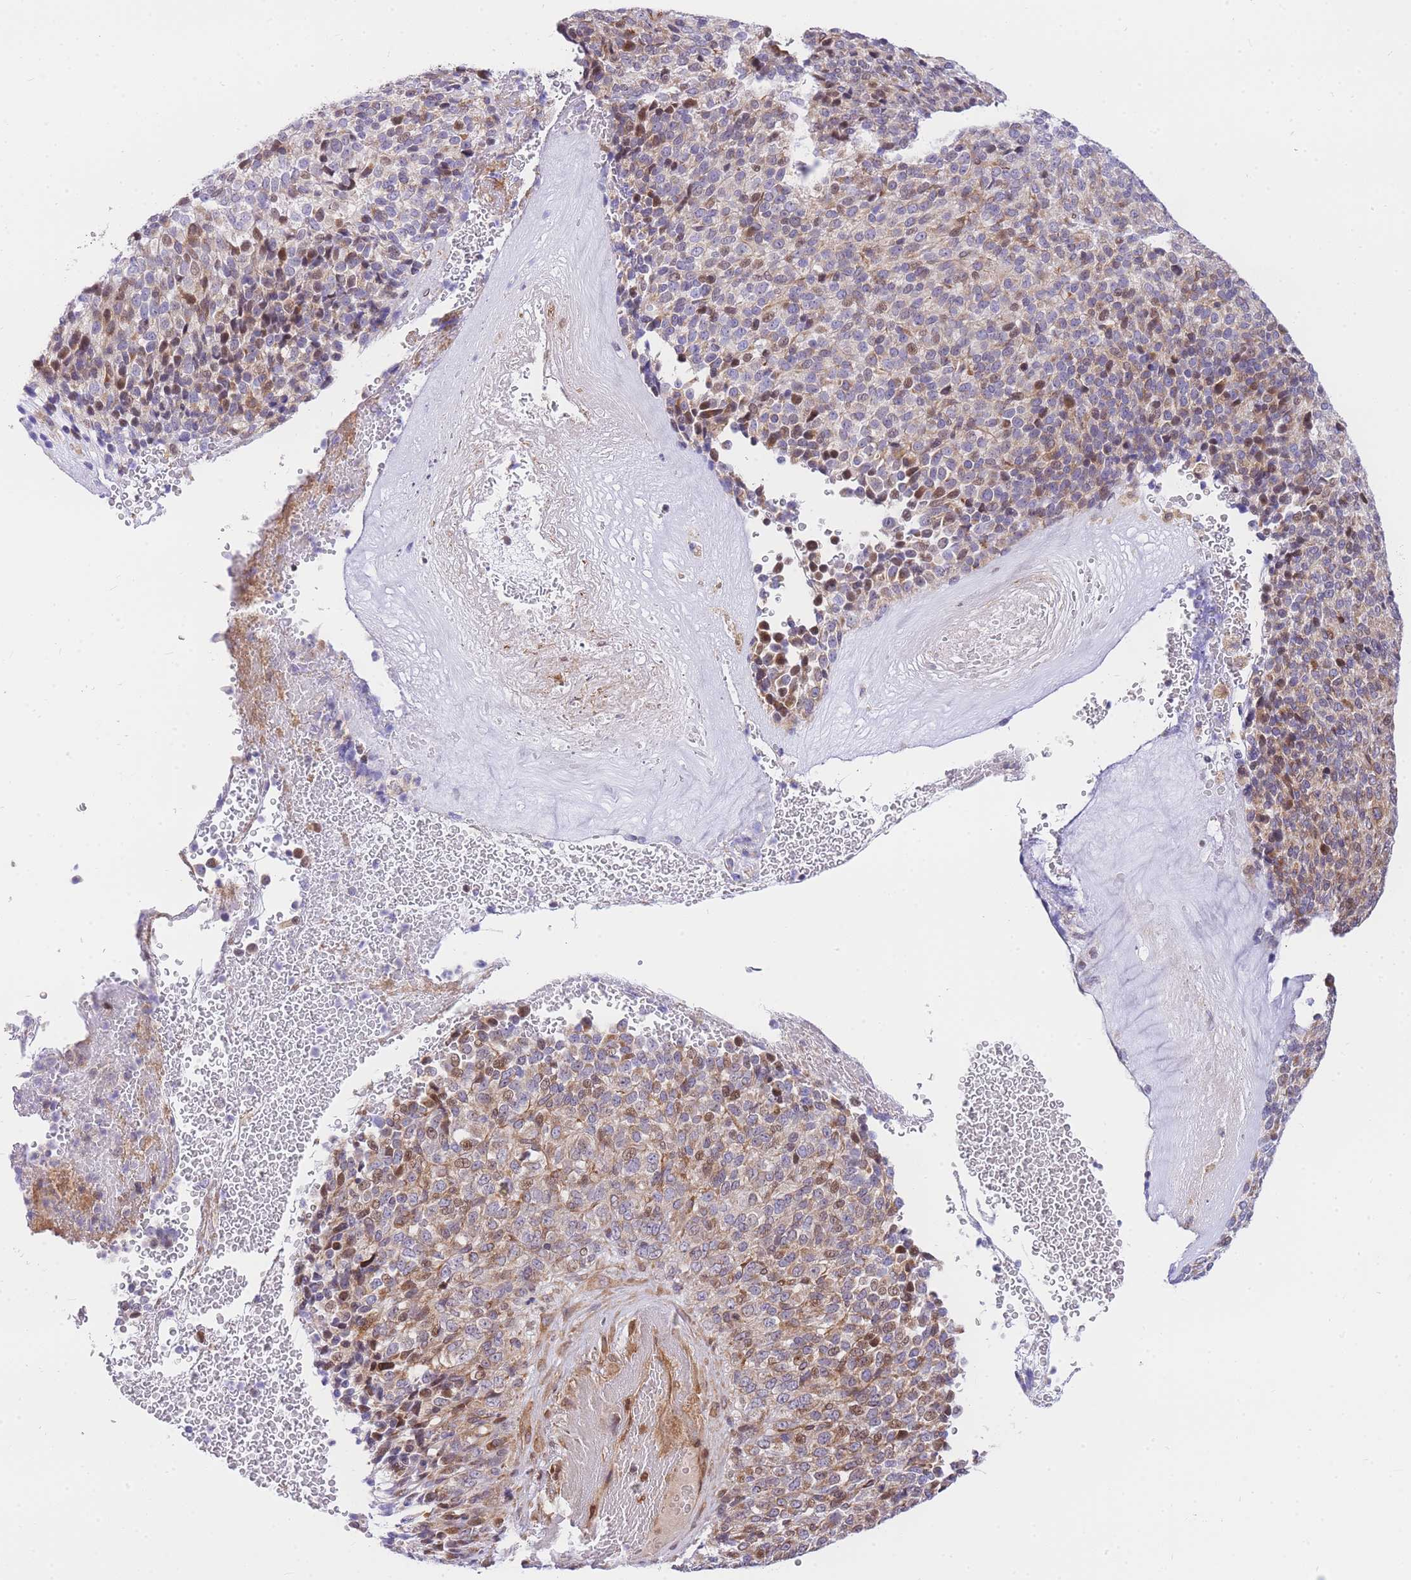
{"staining": {"intensity": "moderate", "quantity": "25%-75%", "location": "cytoplasmic/membranous,nuclear"}, "tissue": "melanoma", "cell_type": "Tumor cells", "image_type": "cancer", "snomed": [{"axis": "morphology", "description": "Malignant melanoma, Metastatic site"}, {"axis": "topography", "description": "Brain"}], "caption": "Melanoma tissue reveals moderate cytoplasmic/membranous and nuclear staining in about 25%-75% of tumor cells", "gene": "S100PBP", "patient": {"sex": "female", "age": 56}}